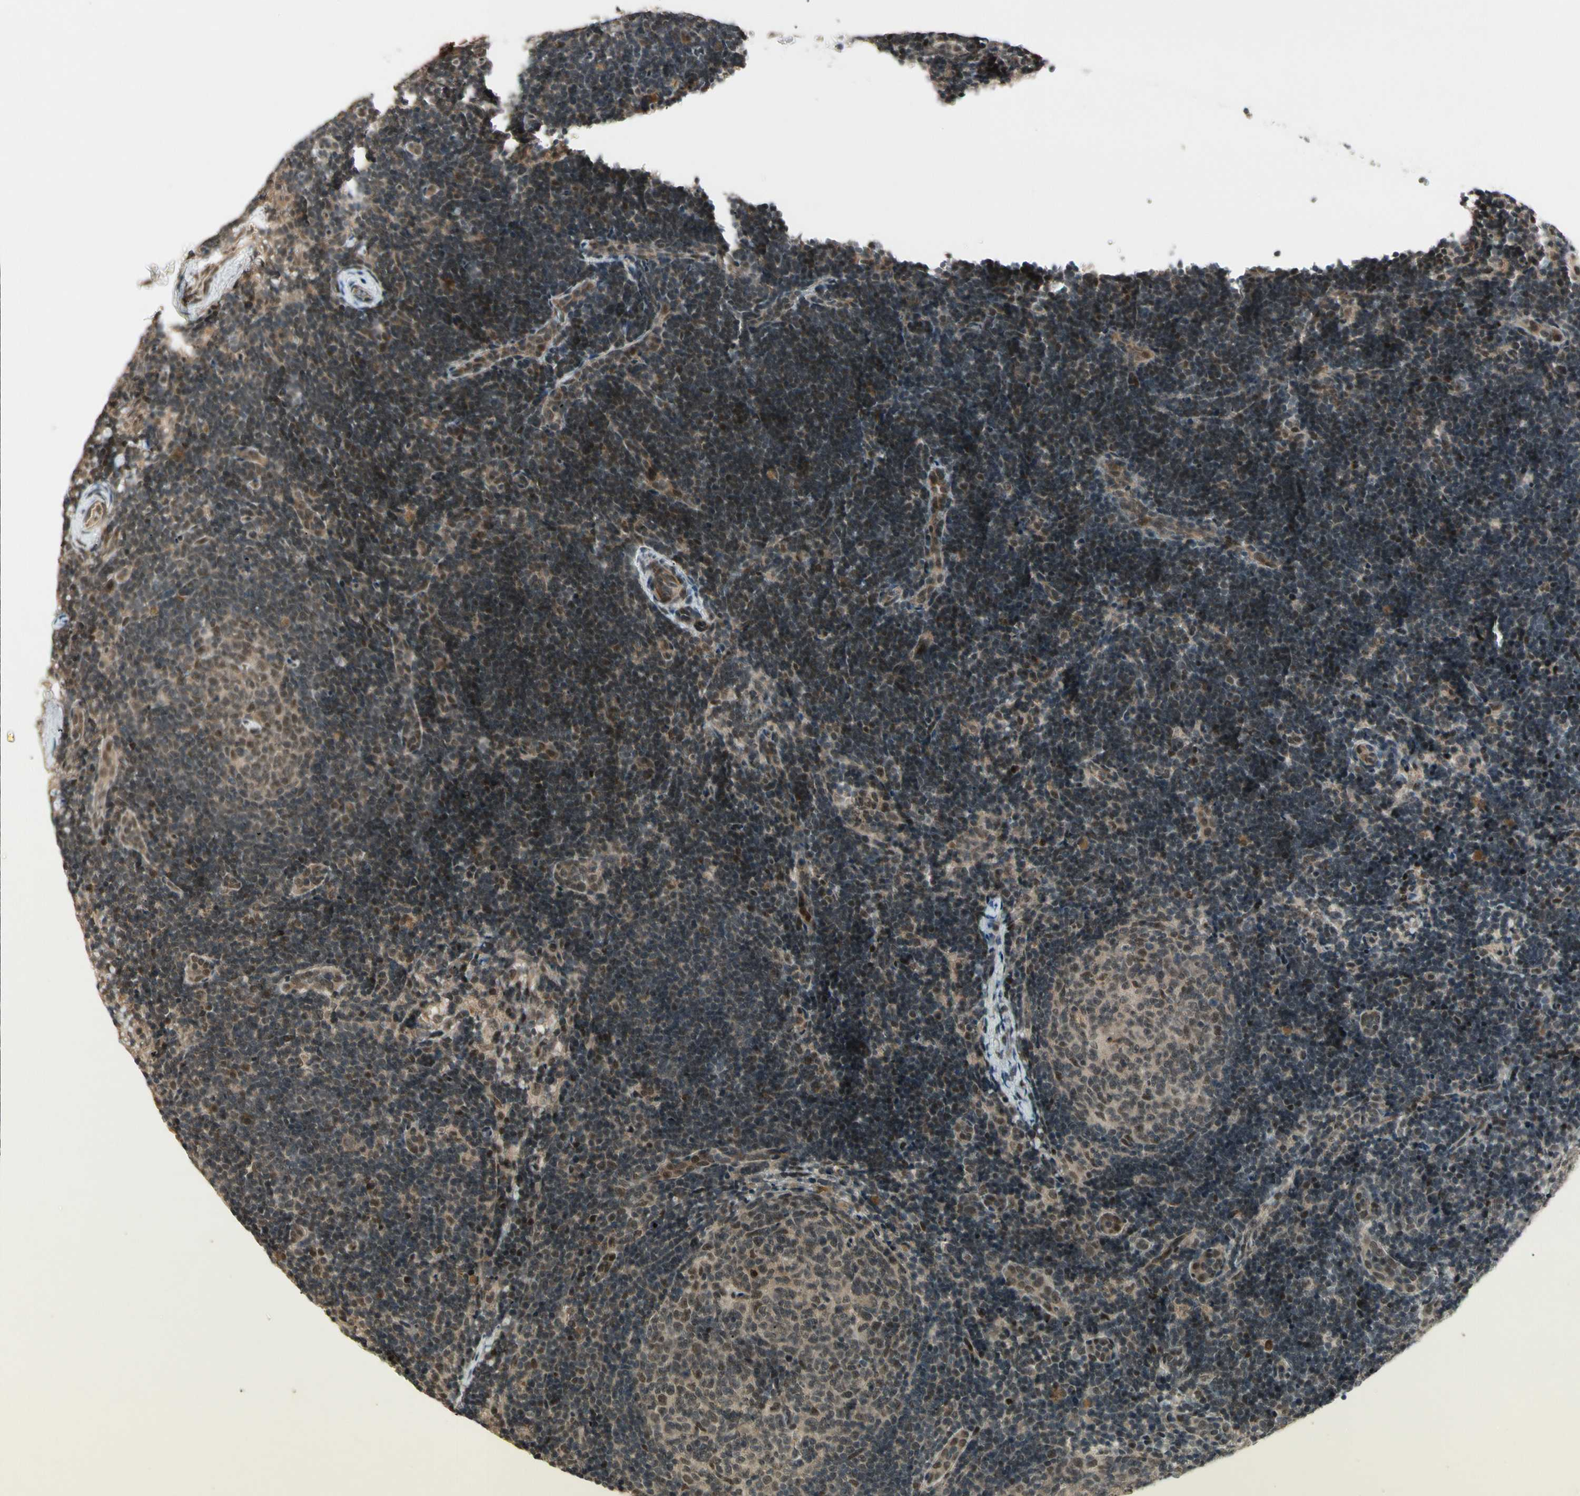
{"staining": {"intensity": "moderate", "quantity": "<25%", "location": "nuclear"}, "tissue": "lymph node", "cell_type": "Germinal center cells", "image_type": "normal", "snomed": [{"axis": "morphology", "description": "Normal tissue, NOS"}, {"axis": "topography", "description": "Lymph node"}], "caption": "Brown immunohistochemical staining in normal human lymph node shows moderate nuclear positivity in approximately <25% of germinal center cells. (DAB = brown stain, brightfield microscopy at high magnification).", "gene": "CDK11A", "patient": {"sex": "female", "age": 14}}